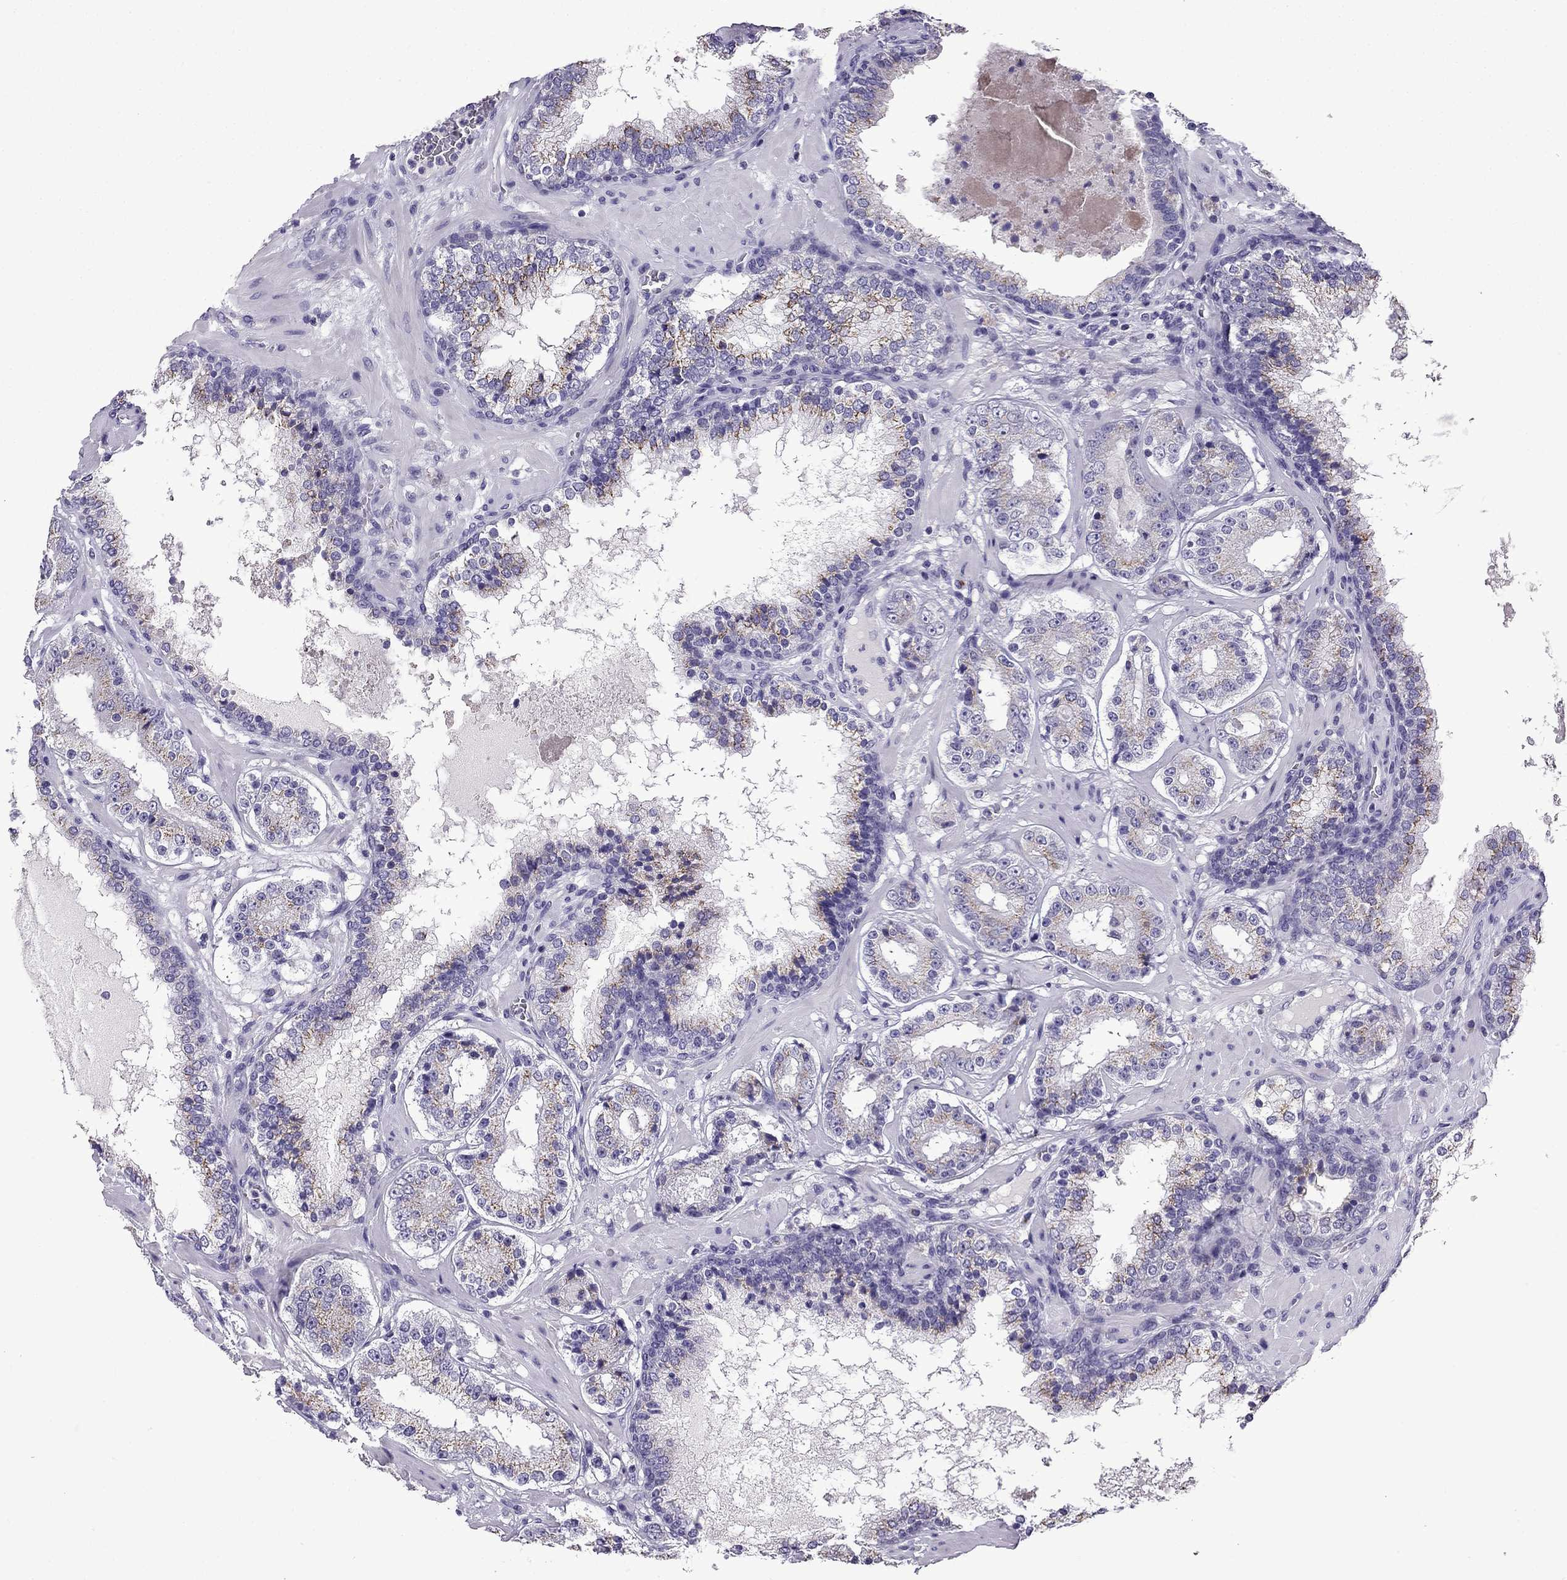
{"staining": {"intensity": "moderate", "quantity": "25%-75%", "location": "cytoplasmic/membranous"}, "tissue": "prostate cancer", "cell_type": "Tumor cells", "image_type": "cancer", "snomed": [{"axis": "morphology", "description": "Adenocarcinoma, Low grade"}, {"axis": "topography", "description": "Prostate"}], "caption": "A micrograph showing moderate cytoplasmic/membranous expression in approximately 25%-75% of tumor cells in prostate cancer (low-grade adenocarcinoma), as visualized by brown immunohistochemical staining.", "gene": "TTN", "patient": {"sex": "male", "age": 60}}